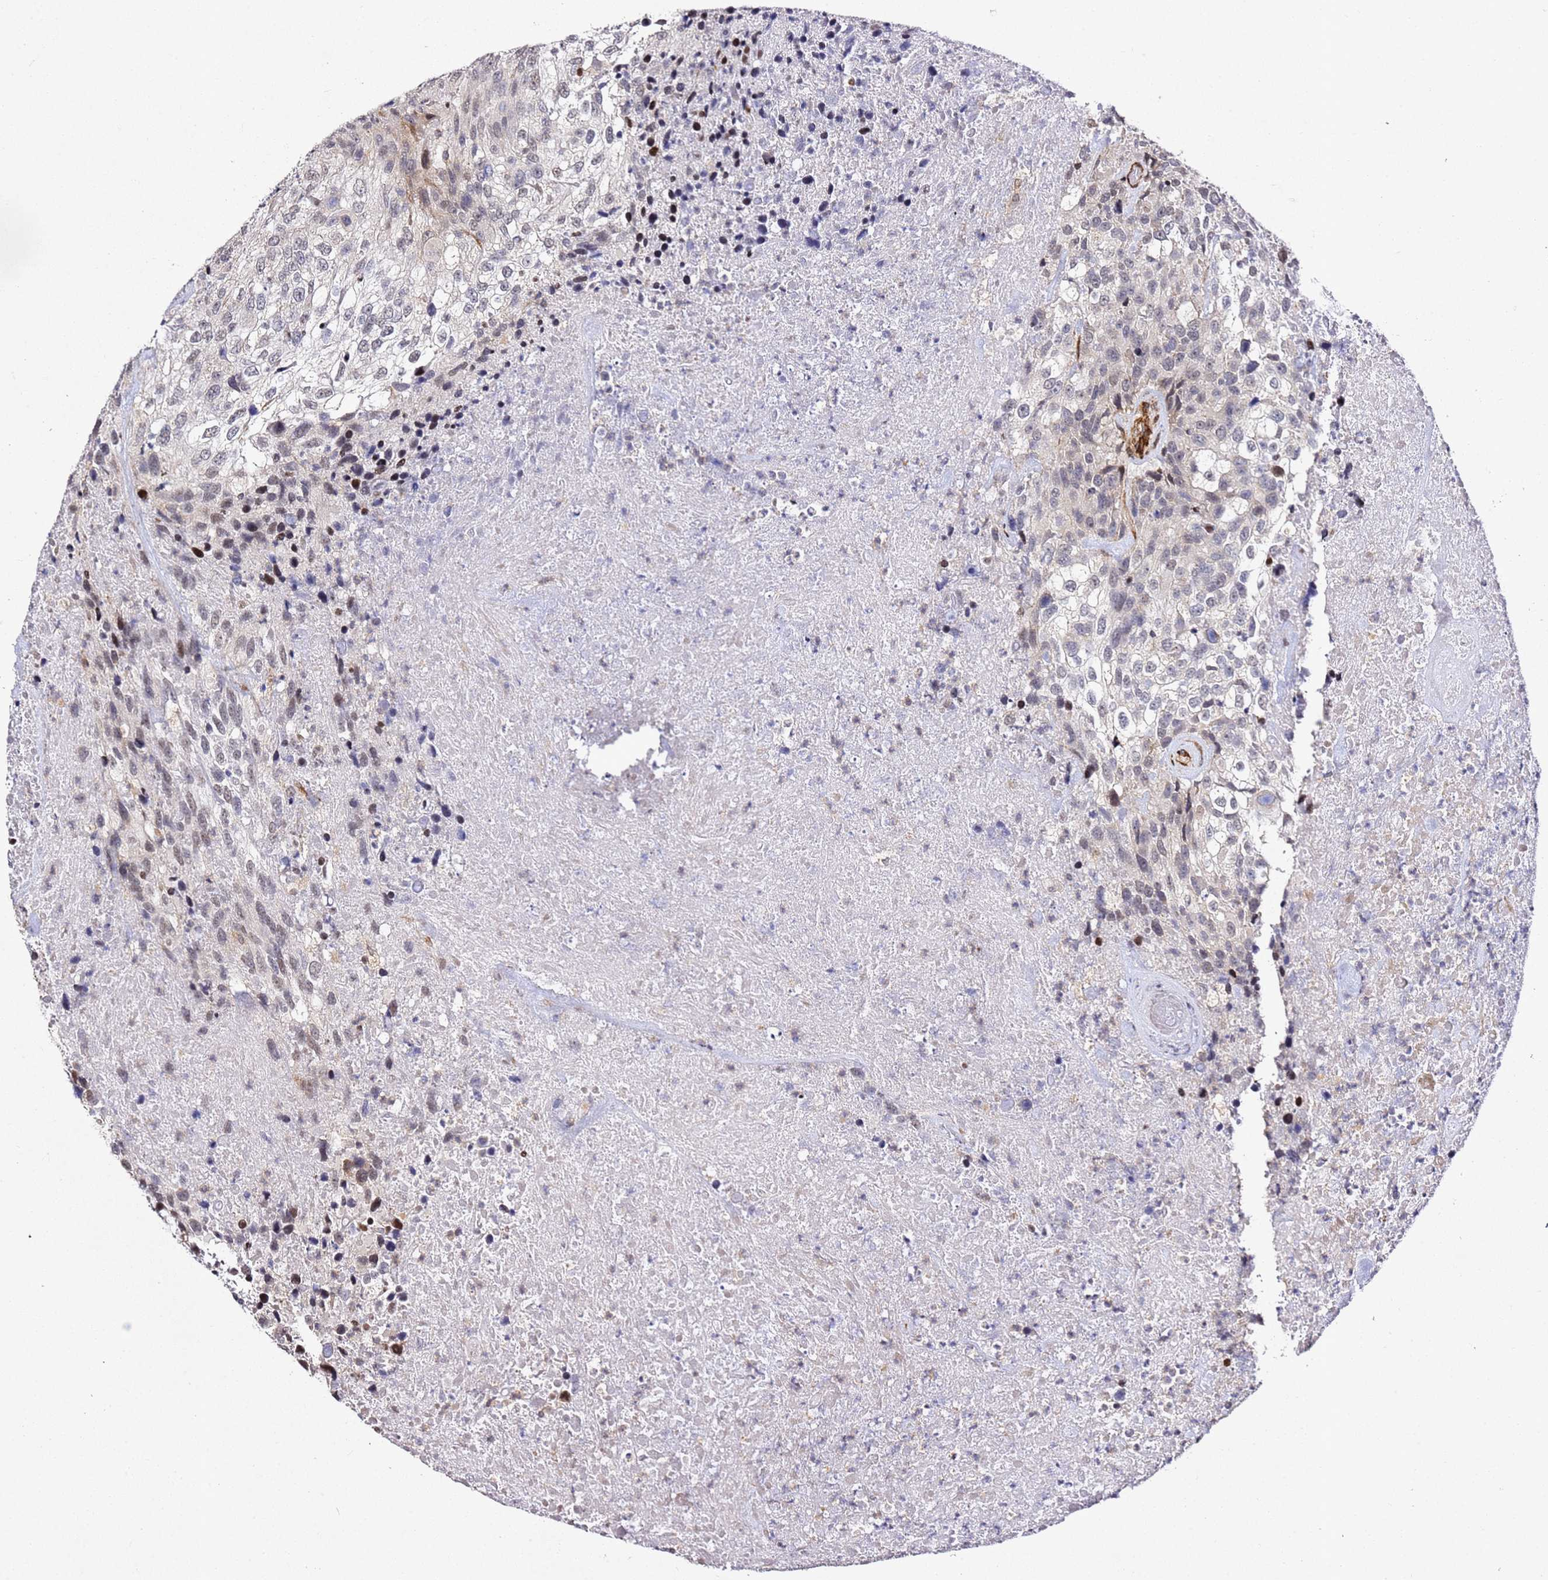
{"staining": {"intensity": "strong", "quantity": "<25%", "location": "cytoplasmic/membranous,nuclear"}, "tissue": "urothelial cancer", "cell_type": "Tumor cells", "image_type": "cancer", "snomed": [{"axis": "morphology", "description": "Urothelial carcinoma, High grade"}, {"axis": "topography", "description": "Urinary bladder"}], "caption": "Brown immunohistochemical staining in urothelial cancer reveals strong cytoplasmic/membranous and nuclear expression in approximately <25% of tumor cells.", "gene": "ZNF296", "patient": {"sex": "female", "age": 70}}